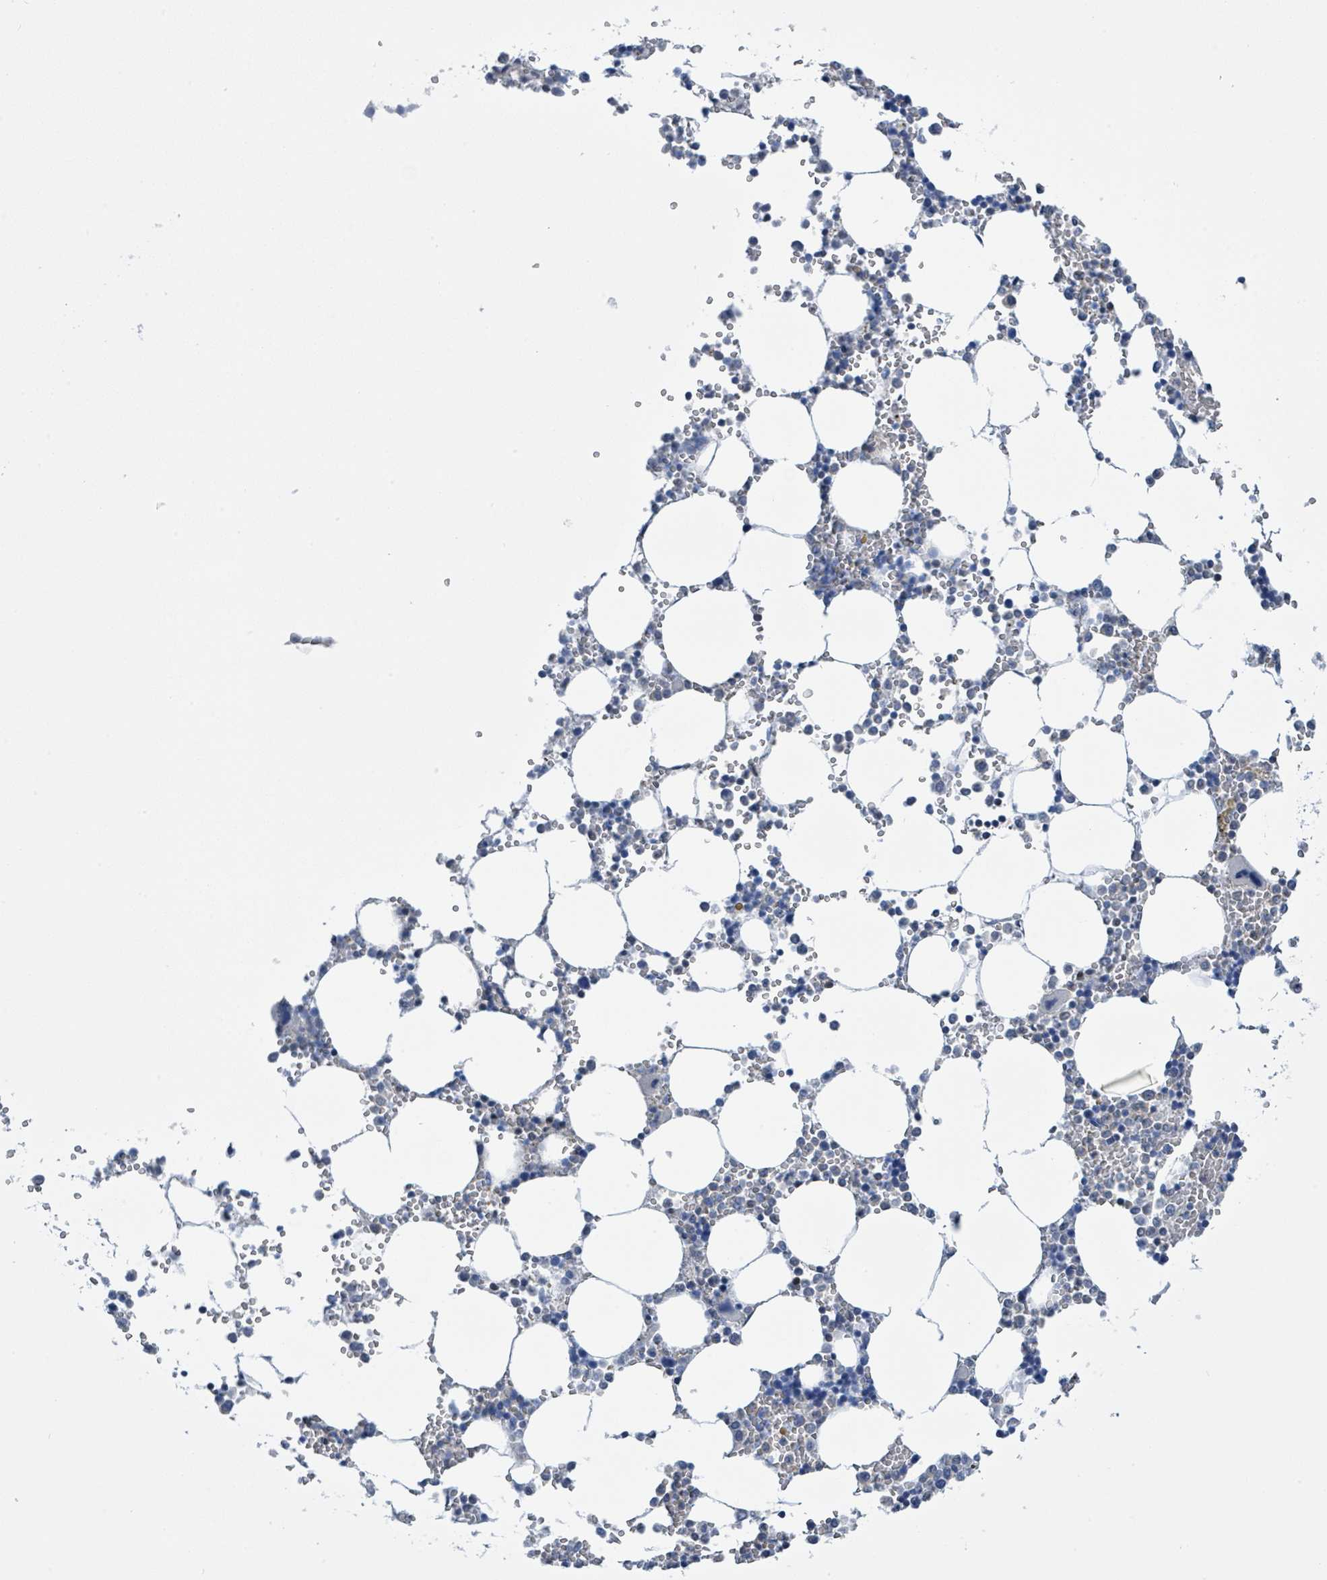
{"staining": {"intensity": "negative", "quantity": "none", "location": "none"}, "tissue": "bone marrow", "cell_type": "Hematopoietic cells", "image_type": "normal", "snomed": [{"axis": "morphology", "description": "Normal tissue, NOS"}, {"axis": "topography", "description": "Bone marrow"}], "caption": "The image reveals no significant staining in hematopoietic cells of bone marrow.", "gene": "DGKZ", "patient": {"sex": "male", "age": 64}}